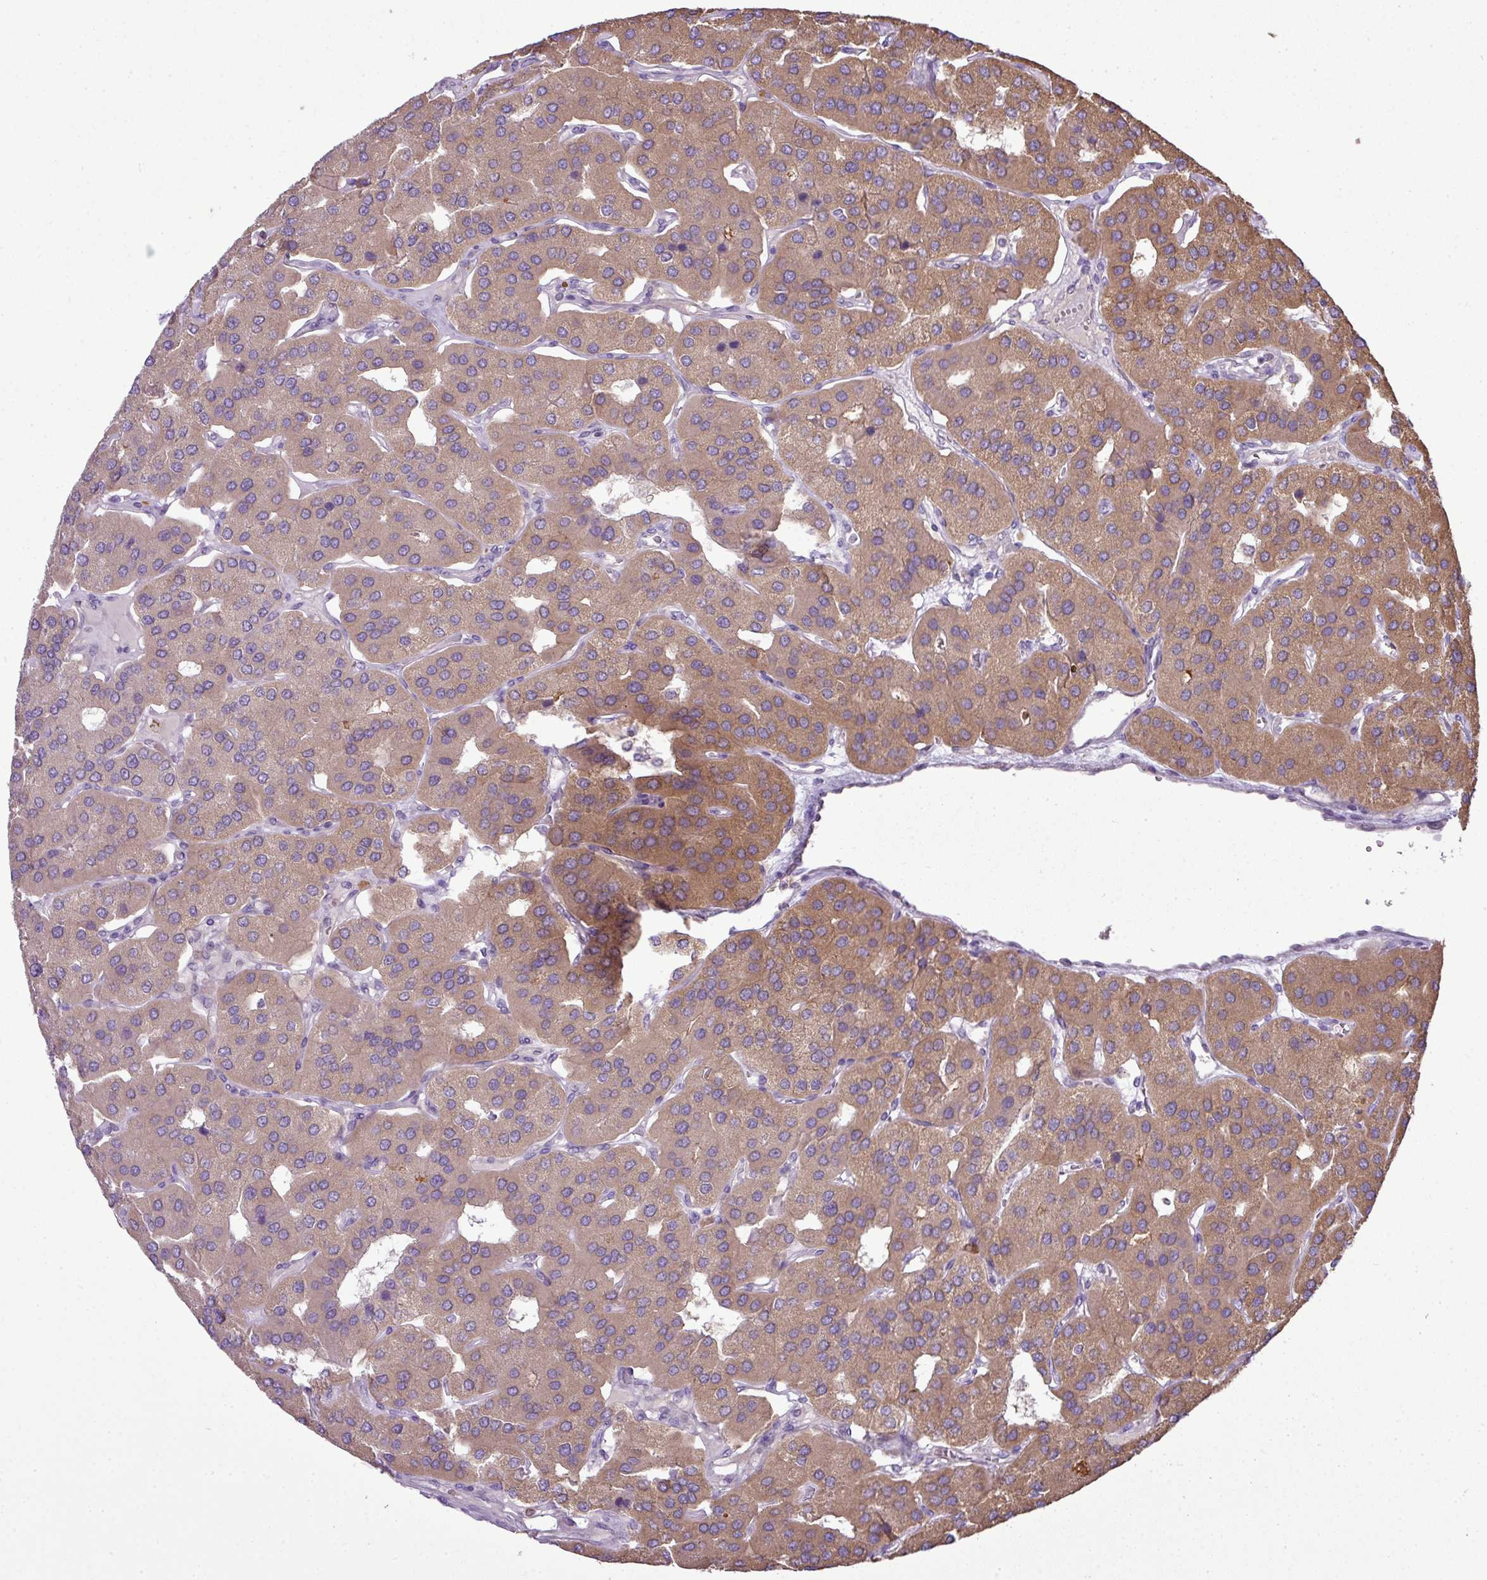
{"staining": {"intensity": "moderate", "quantity": ">75%", "location": "cytoplasmic/membranous"}, "tissue": "parathyroid gland", "cell_type": "Glandular cells", "image_type": "normal", "snomed": [{"axis": "morphology", "description": "Normal tissue, NOS"}, {"axis": "morphology", "description": "Adenoma, NOS"}, {"axis": "topography", "description": "Parathyroid gland"}], "caption": "Parathyroid gland stained with DAB IHC demonstrates medium levels of moderate cytoplasmic/membranous expression in approximately >75% of glandular cells.", "gene": "STAT5A", "patient": {"sex": "female", "age": 86}}